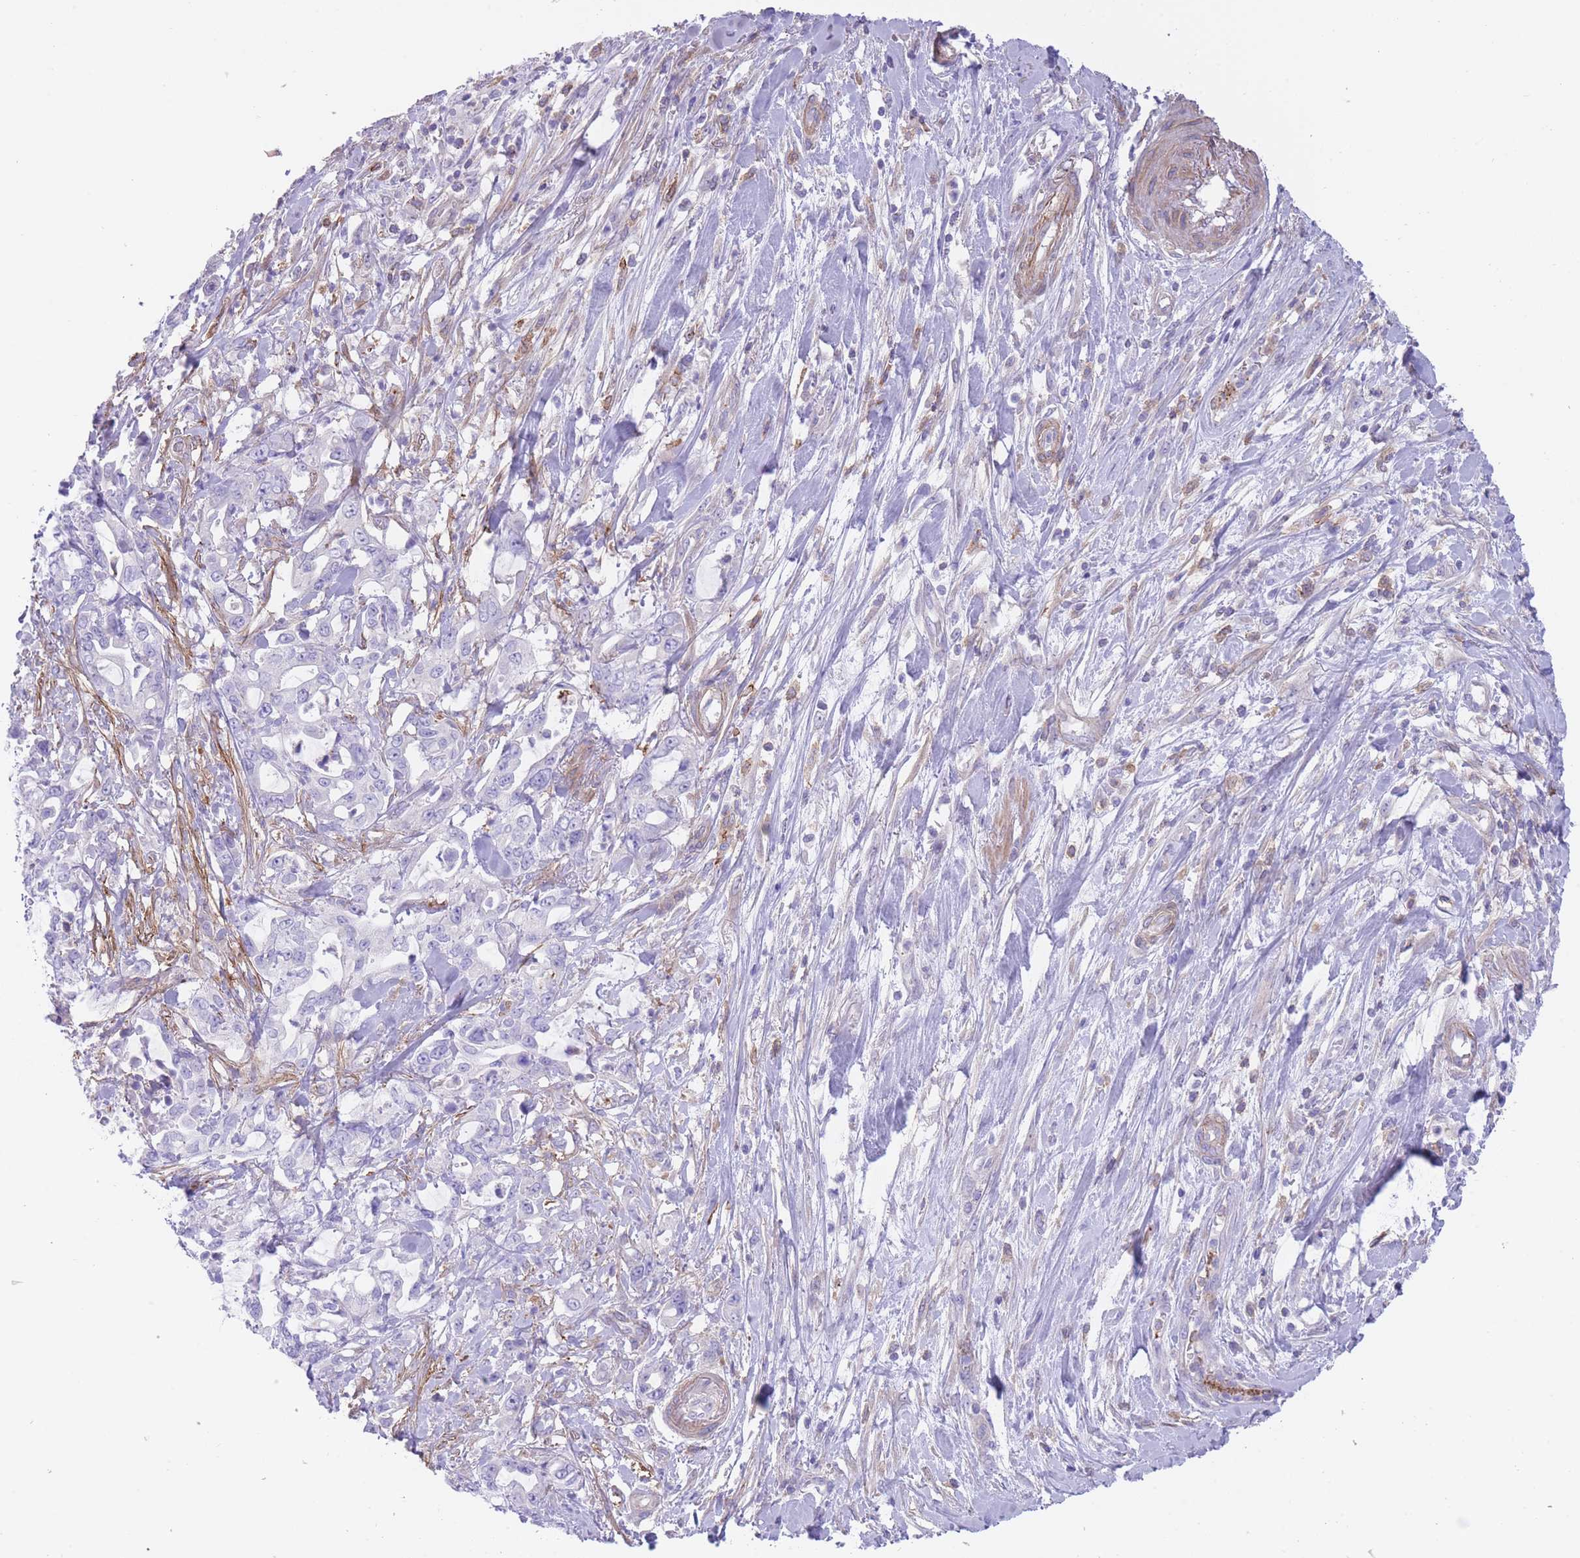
{"staining": {"intensity": "negative", "quantity": "none", "location": "none"}, "tissue": "pancreatic cancer", "cell_type": "Tumor cells", "image_type": "cancer", "snomed": [{"axis": "morphology", "description": "Adenocarcinoma, NOS"}, {"axis": "topography", "description": "Pancreas"}], "caption": "Human pancreatic cancer stained for a protein using immunohistochemistry demonstrates no staining in tumor cells.", "gene": "LDB3", "patient": {"sex": "female", "age": 61}}